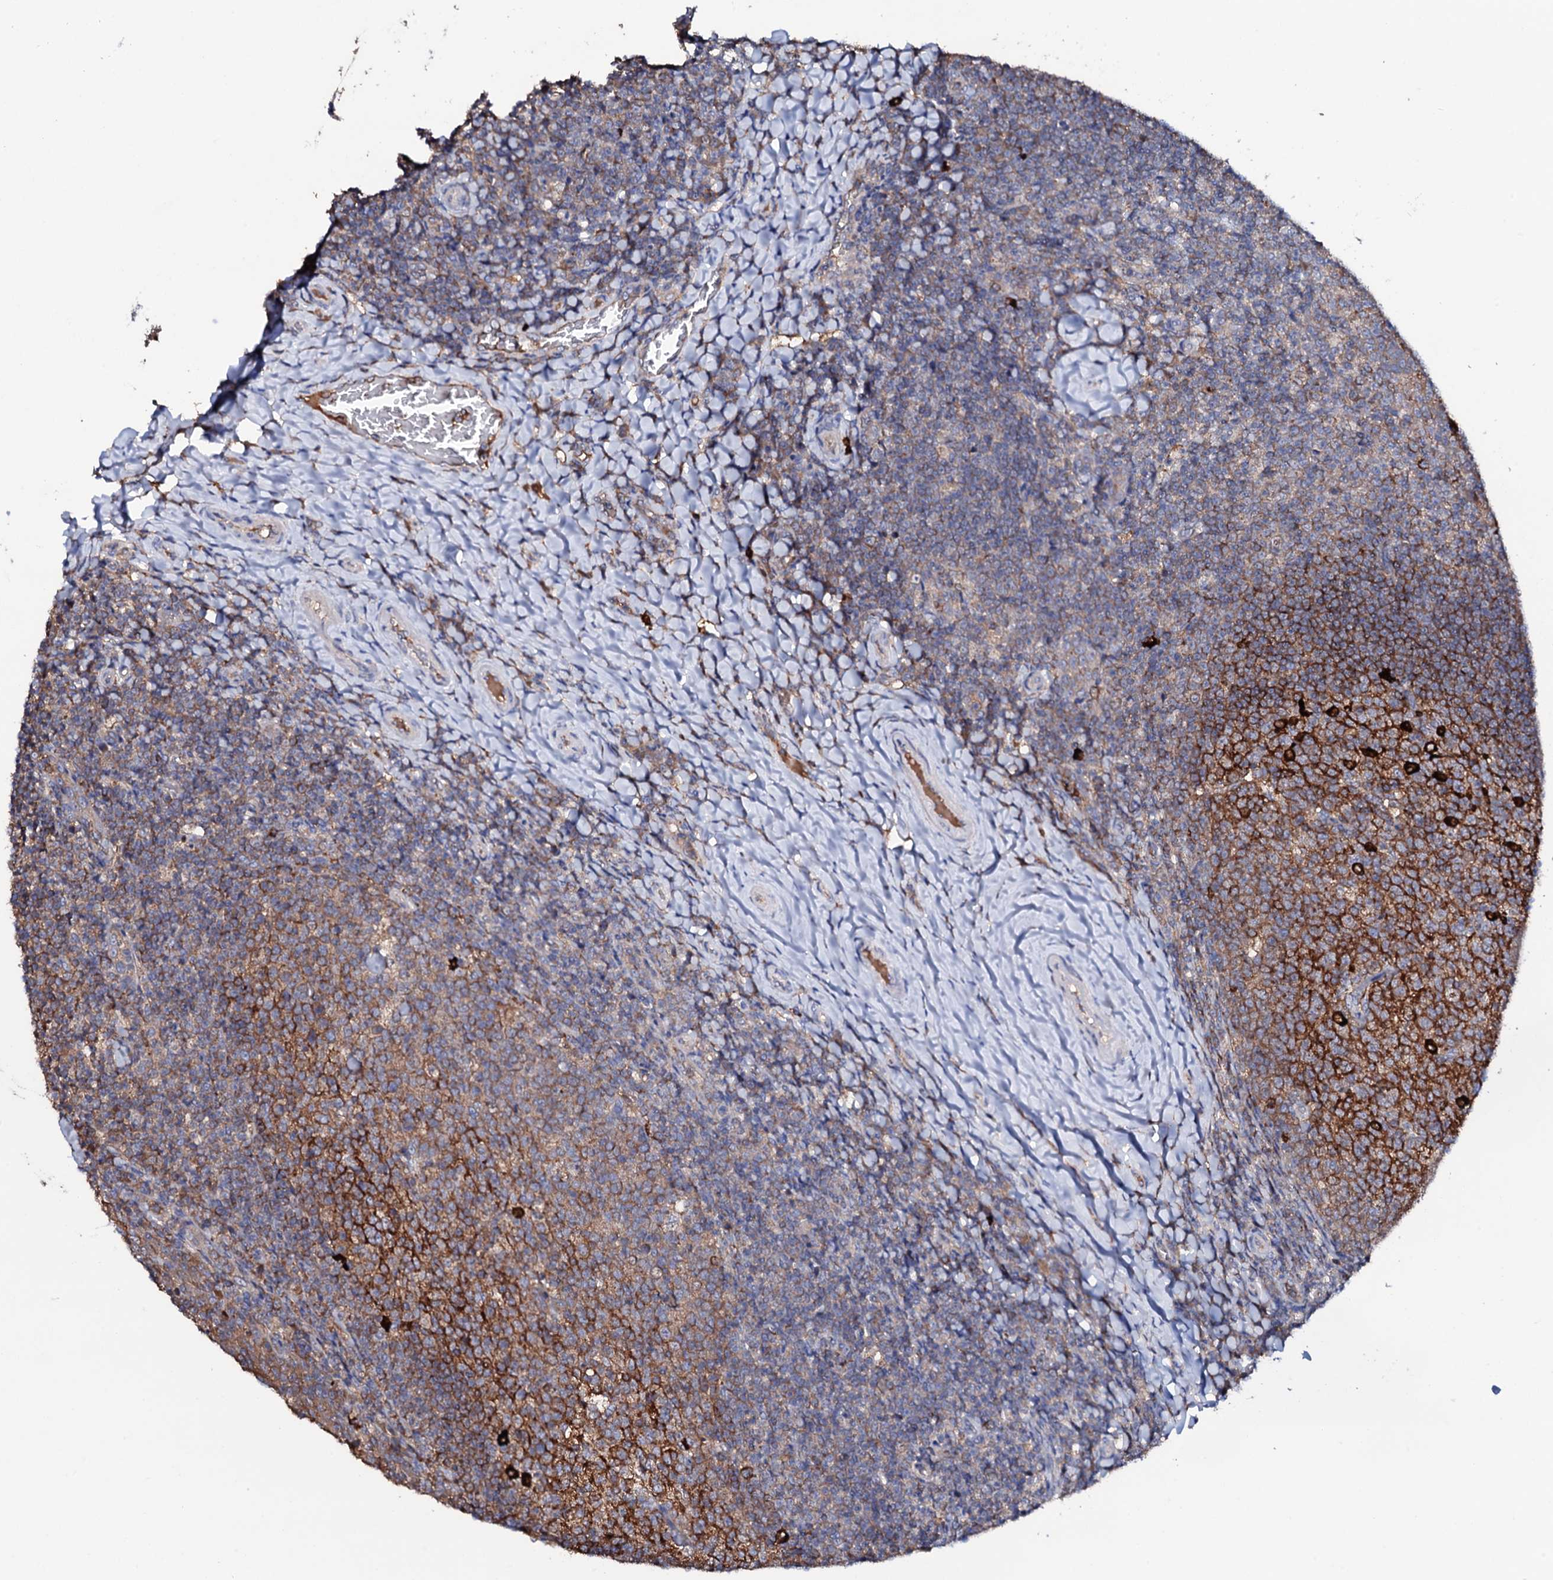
{"staining": {"intensity": "strong", "quantity": "<25%", "location": "cytoplasmic/membranous"}, "tissue": "tonsil", "cell_type": "Germinal center cells", "image_type": "normal", "snomed": [{"axis": "morphology", "description": "Normal tissue, NOS"}, {"axis": "topography", "description": "Tonsil"}], "caption": "About <25% of germinal center cells in unremarkable tonsil reveal strong cytoplasmic/membranous protein staining as visualized by brown immunohistochemical staining.", "gene": "TCAF2C", "patient": {"sex": "female", "age": 10}}